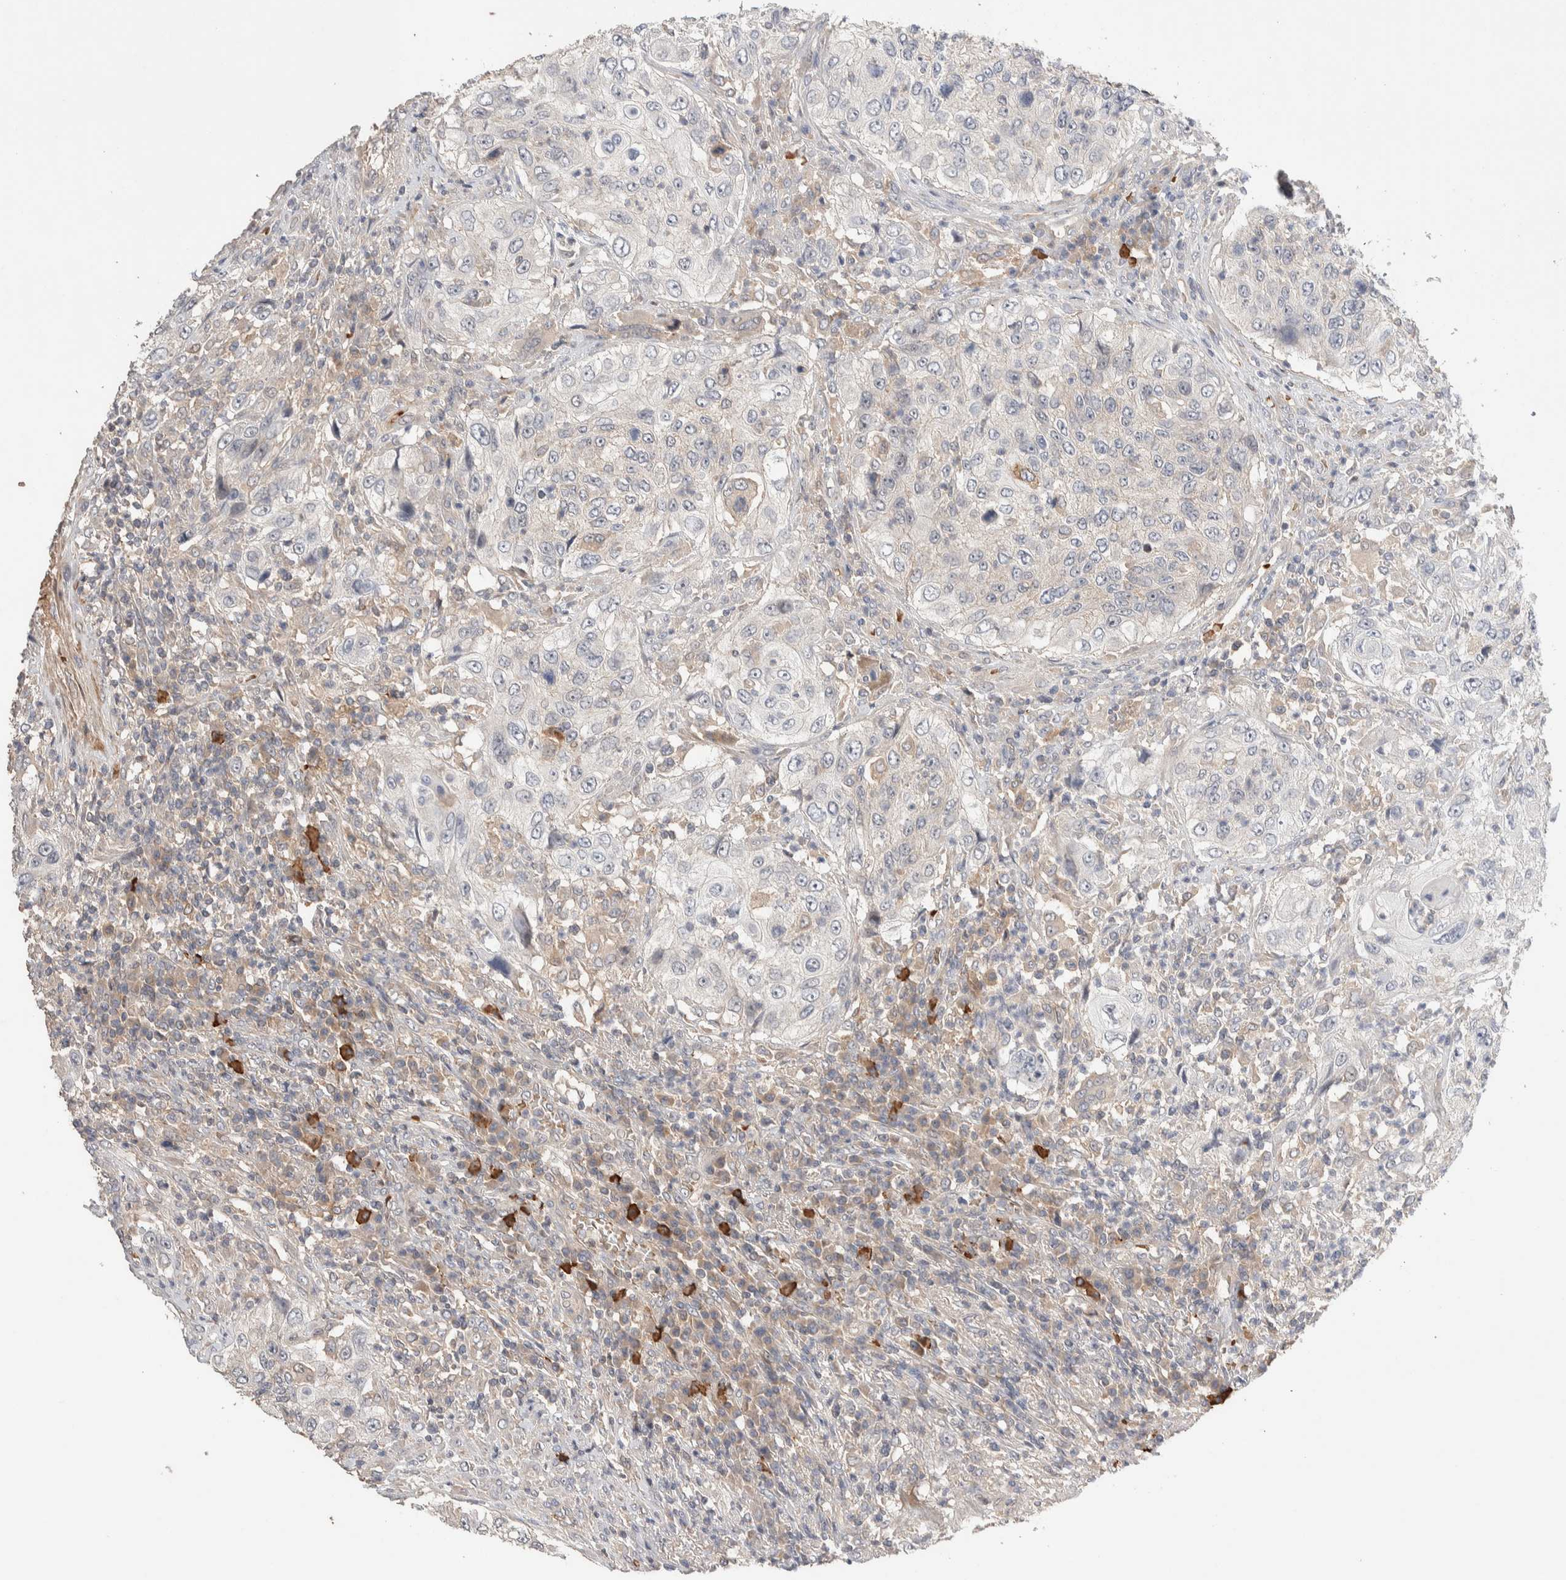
{"staining": {"intensity": "negative", "quantity": "none", "location": "none"}, "tissue": "urothelial cancer", "cell_type": "Tumor cells", "image_type": "cancer", "snomed": [{"axis": "morphology", "description": "Urothelial carcinoma, High grade"}, {"axis": "topography", "description": "Urinary bladder"}], "caption": "The histopathology image demonstrates no staining of tumor cells in high-grade urothelial carcinoma.", "gene": "WDR91", "patient": {"sex": "female", "age": 60}}